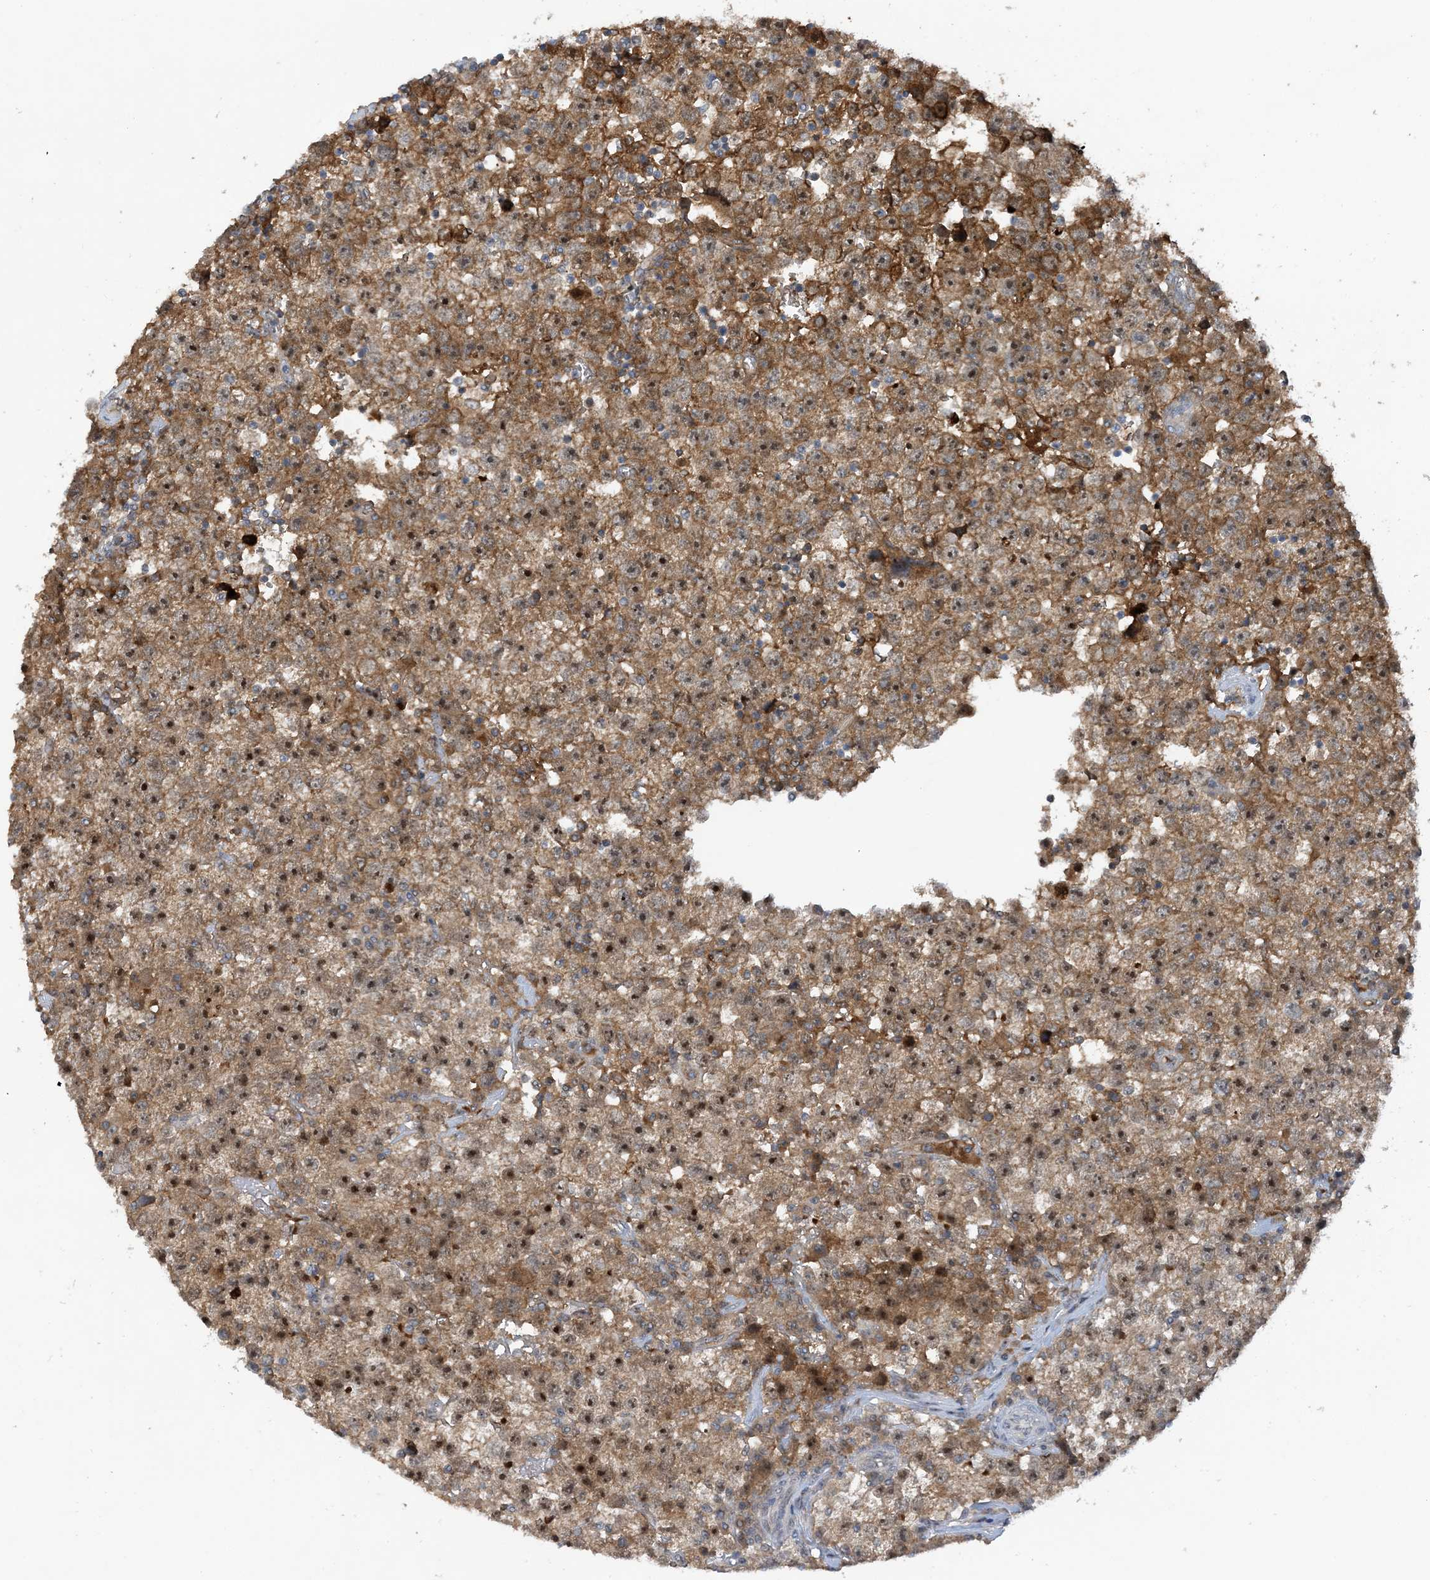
{"staining": {"intensity": "moderate", "quantity": ">75%", "location": "cytoplasmic/membranous,nuclear"}, "tissue": "testis cancer", "cell_type": "Tumor cells", "image_type": "cancer", "snomed": [{"axis": "morphology", "description": "Seminoma, NOS"}, {"axis": "topography", "description": "Testis"}], "caption": "A histopathology image of human testis seminoma stained for a protein demonstrates moderate cytoplasmic/membranous and nuclear brown staining in tumor cells.", "gene": "UBE2E1", "patient": {"sex": "male", "age": 22}}